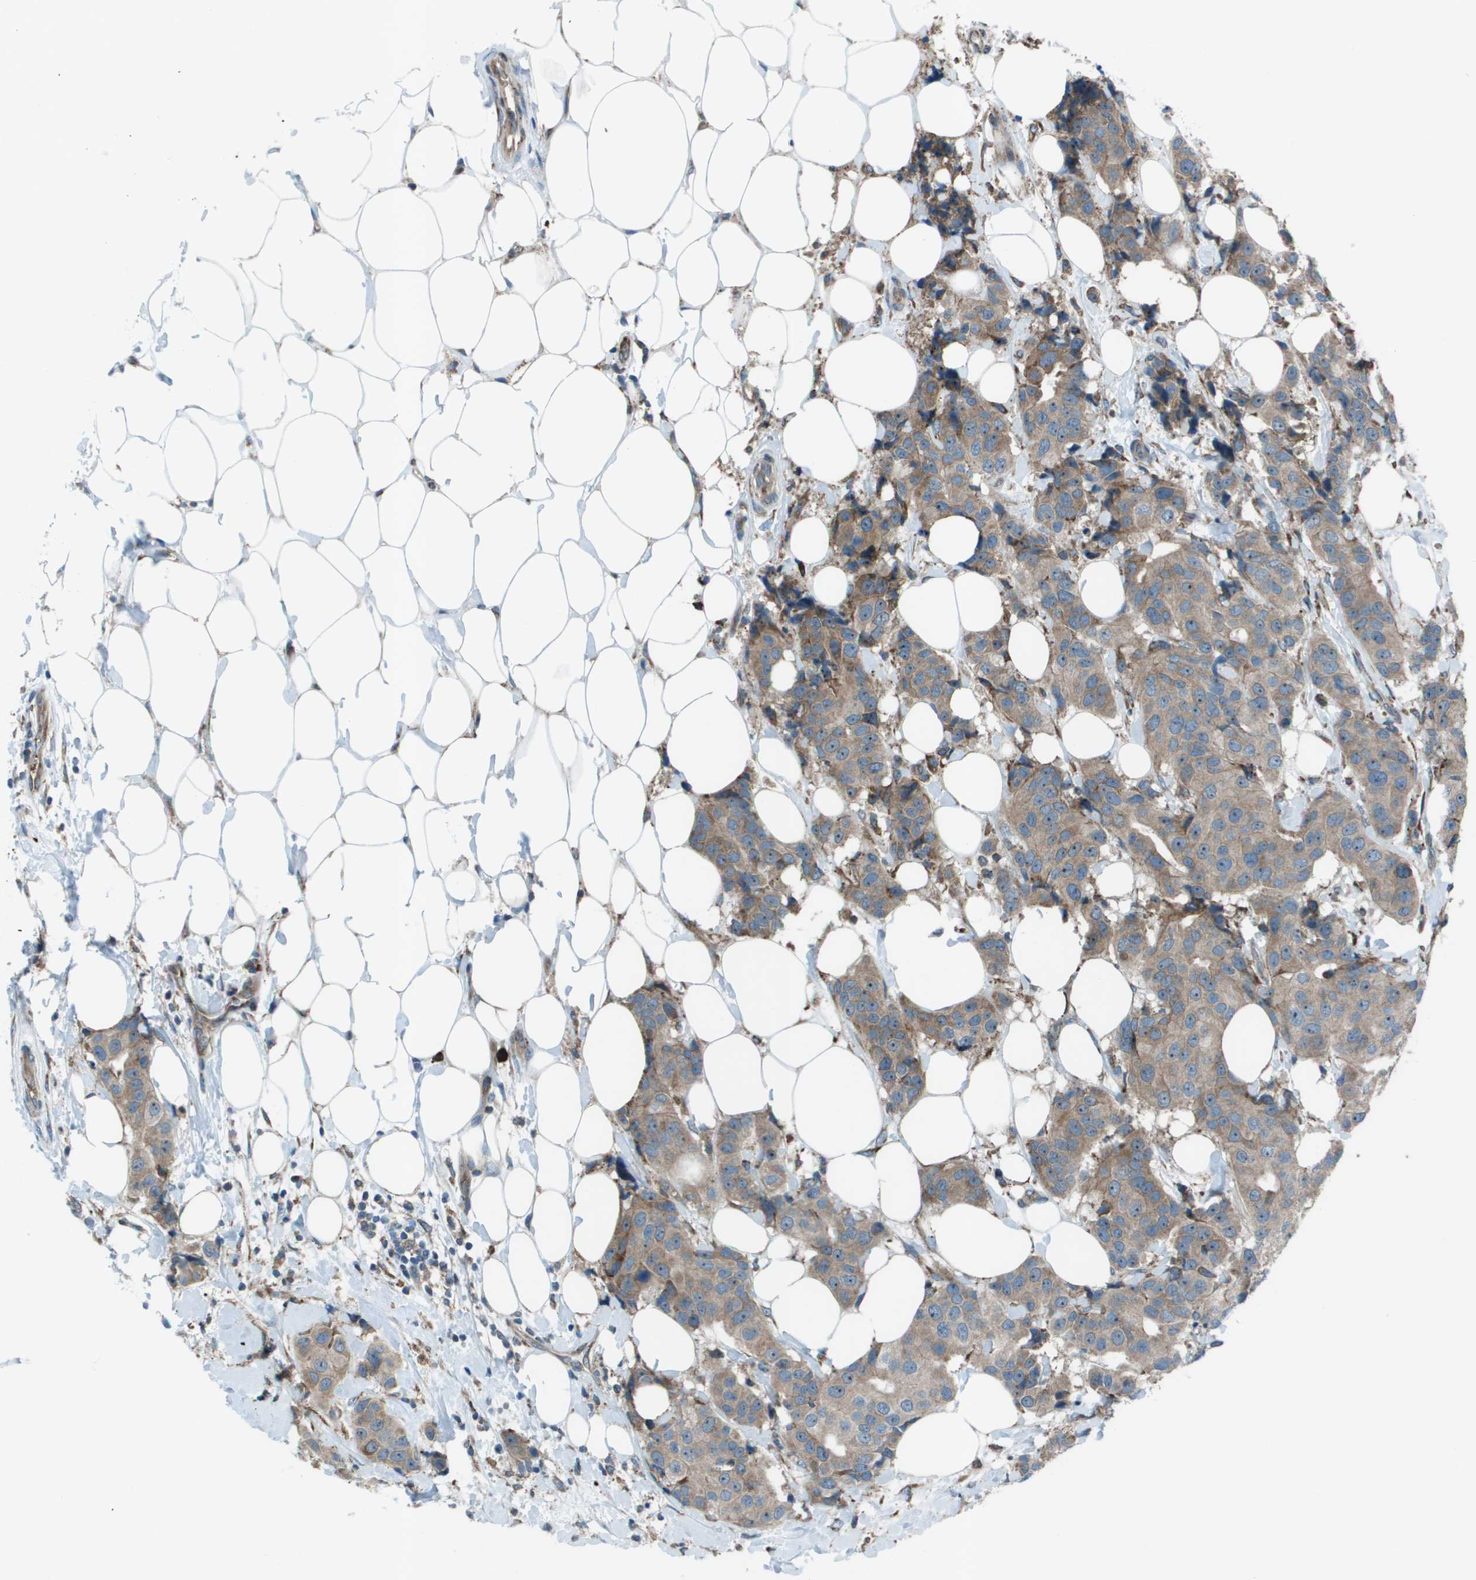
{"staining": {"intensity": "weak", "quantity": "25%-75%", "location": "cytoplasmic/membranous"}, "tissue": "breast cancer", "cell_type": "Tumor cells", "image_type": "cancer", "snomed": [{"axis": "morphology", "description": "Normal tissue, NOS"}, {"axis": "morphology", "description": "Duct carcinoma"}, {"axis": "topography", "description": "Breast"}], "caption": "Protein expression analysis of human intraductal carcinoma (breast) reveals weak cytoplasmic/membranous expression in about 25%-75% of tumor cells.", "gene": "UTS2", "patient": {"sex": "female", "age": 39}}